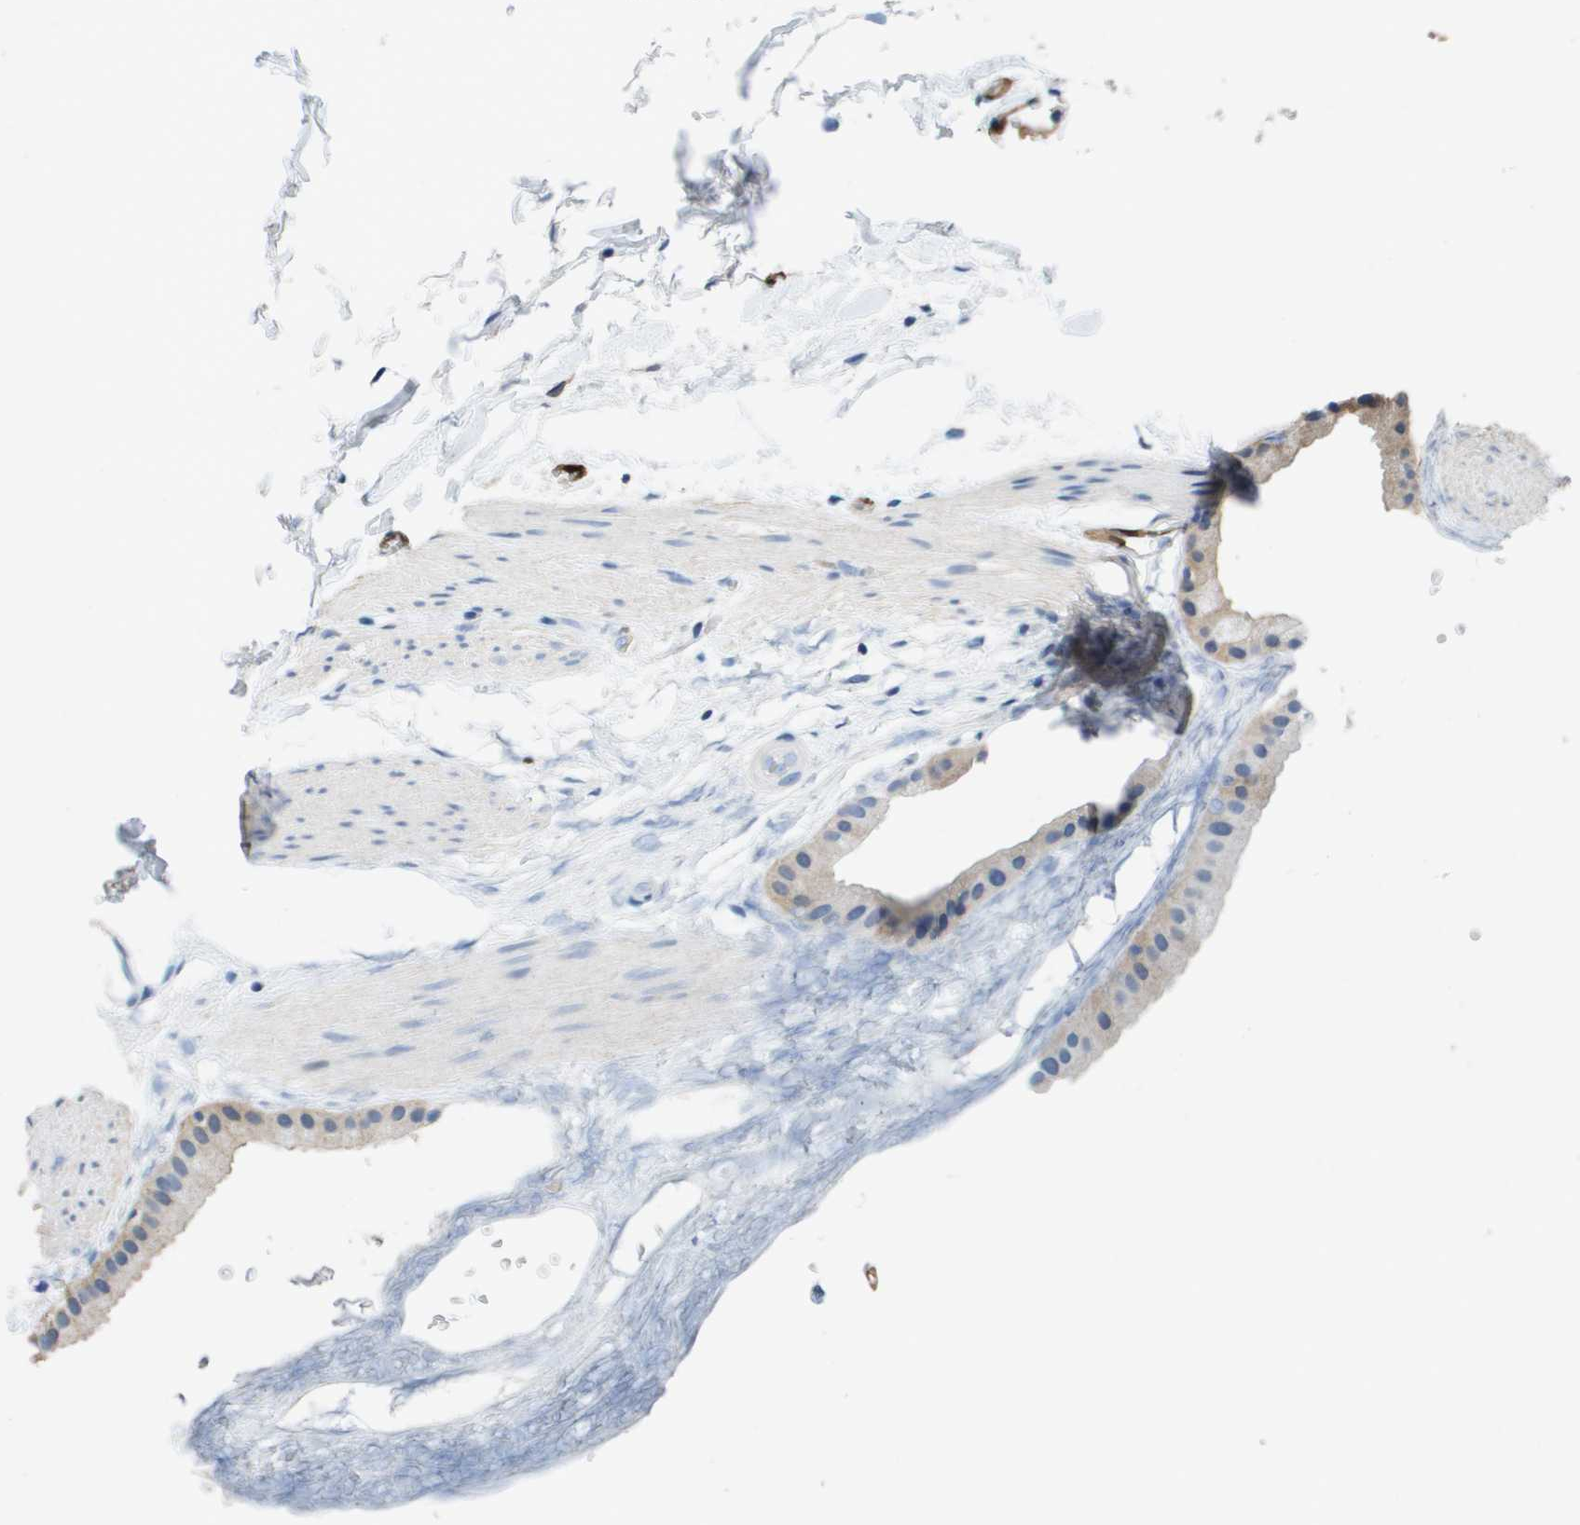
{"staining": {"intensity": "weak", "quantity": "25%-75%", "location": "cytoplasmic/membranous"}, "tissue": "gallbladder", "cell_type": "Glandular cells", "image_type": "normal", "snomed": [{"axis": "morphology", "description": "Normal tissue, NOS"}, {"axis": "topography", "description": "Gallbladder"}], "caption": "Protein staining of normal gallbladder demonstrates weak cytoplasmic/membranous expression in about 25%-75% of glandular cells.", "gene": "FABP5", "patient": {"sex": "female", "age": 64}}